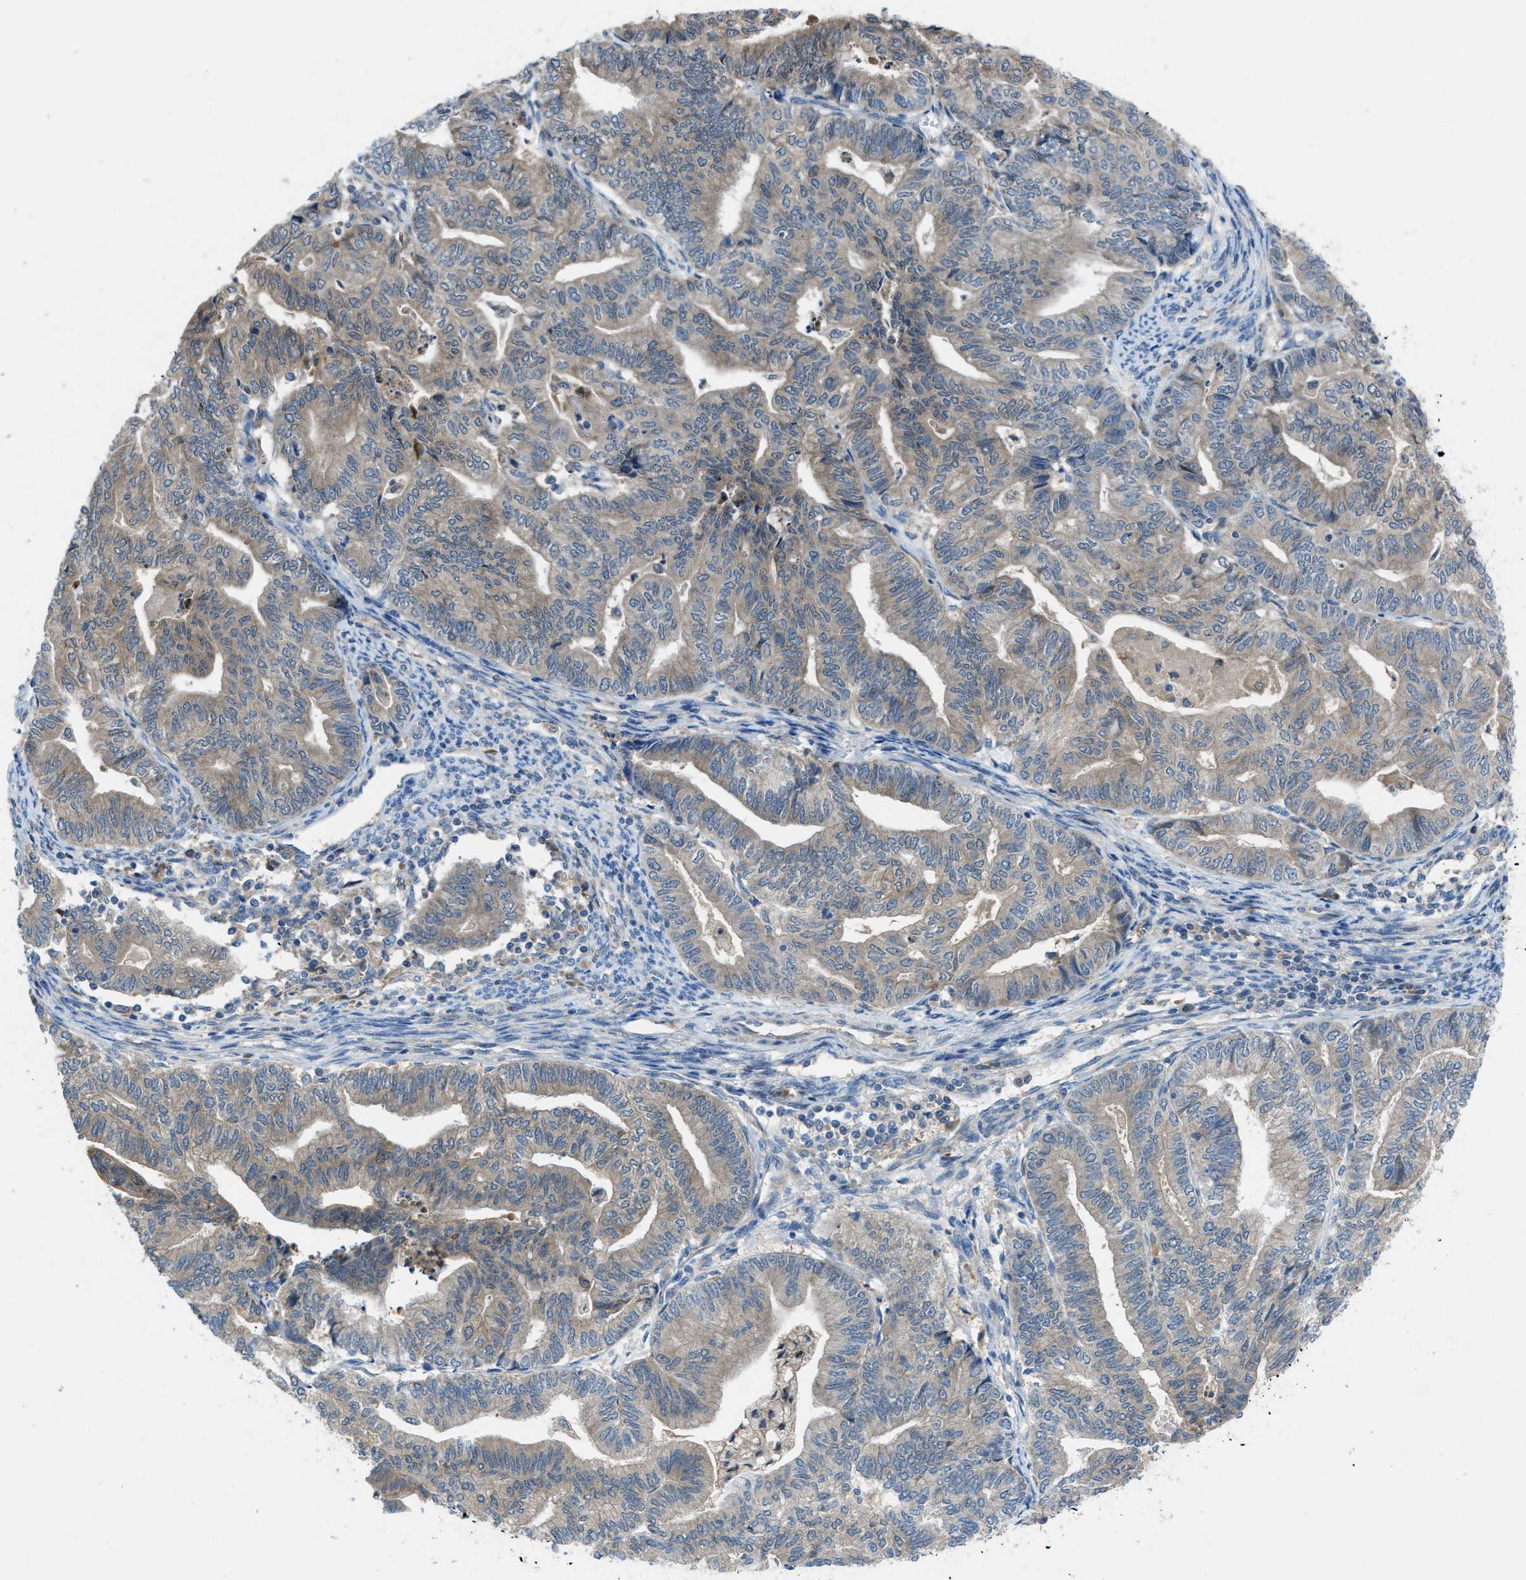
{"staining": {"intensity": "moderate", "quantity": "25%-75%", "location": "cytoplasmic/membranous"}, "tissue": "endometrial cancer", "cell_type": "Tumor cells", "image_type": "cancer", "snomed": [{"axis": "morphology", "description": "Adenocarcinoma, NOS"}, {"axis": "topography", "description": "Endometrium"}], "caption": "Tumor cells demonstrate medium levels of moderate cytoplasmic/membranous expression in about 25%-75% of cells in endometrial cancer.", "gene": "MAP3K20", "patient": {"sex": "female", "age": 79}}